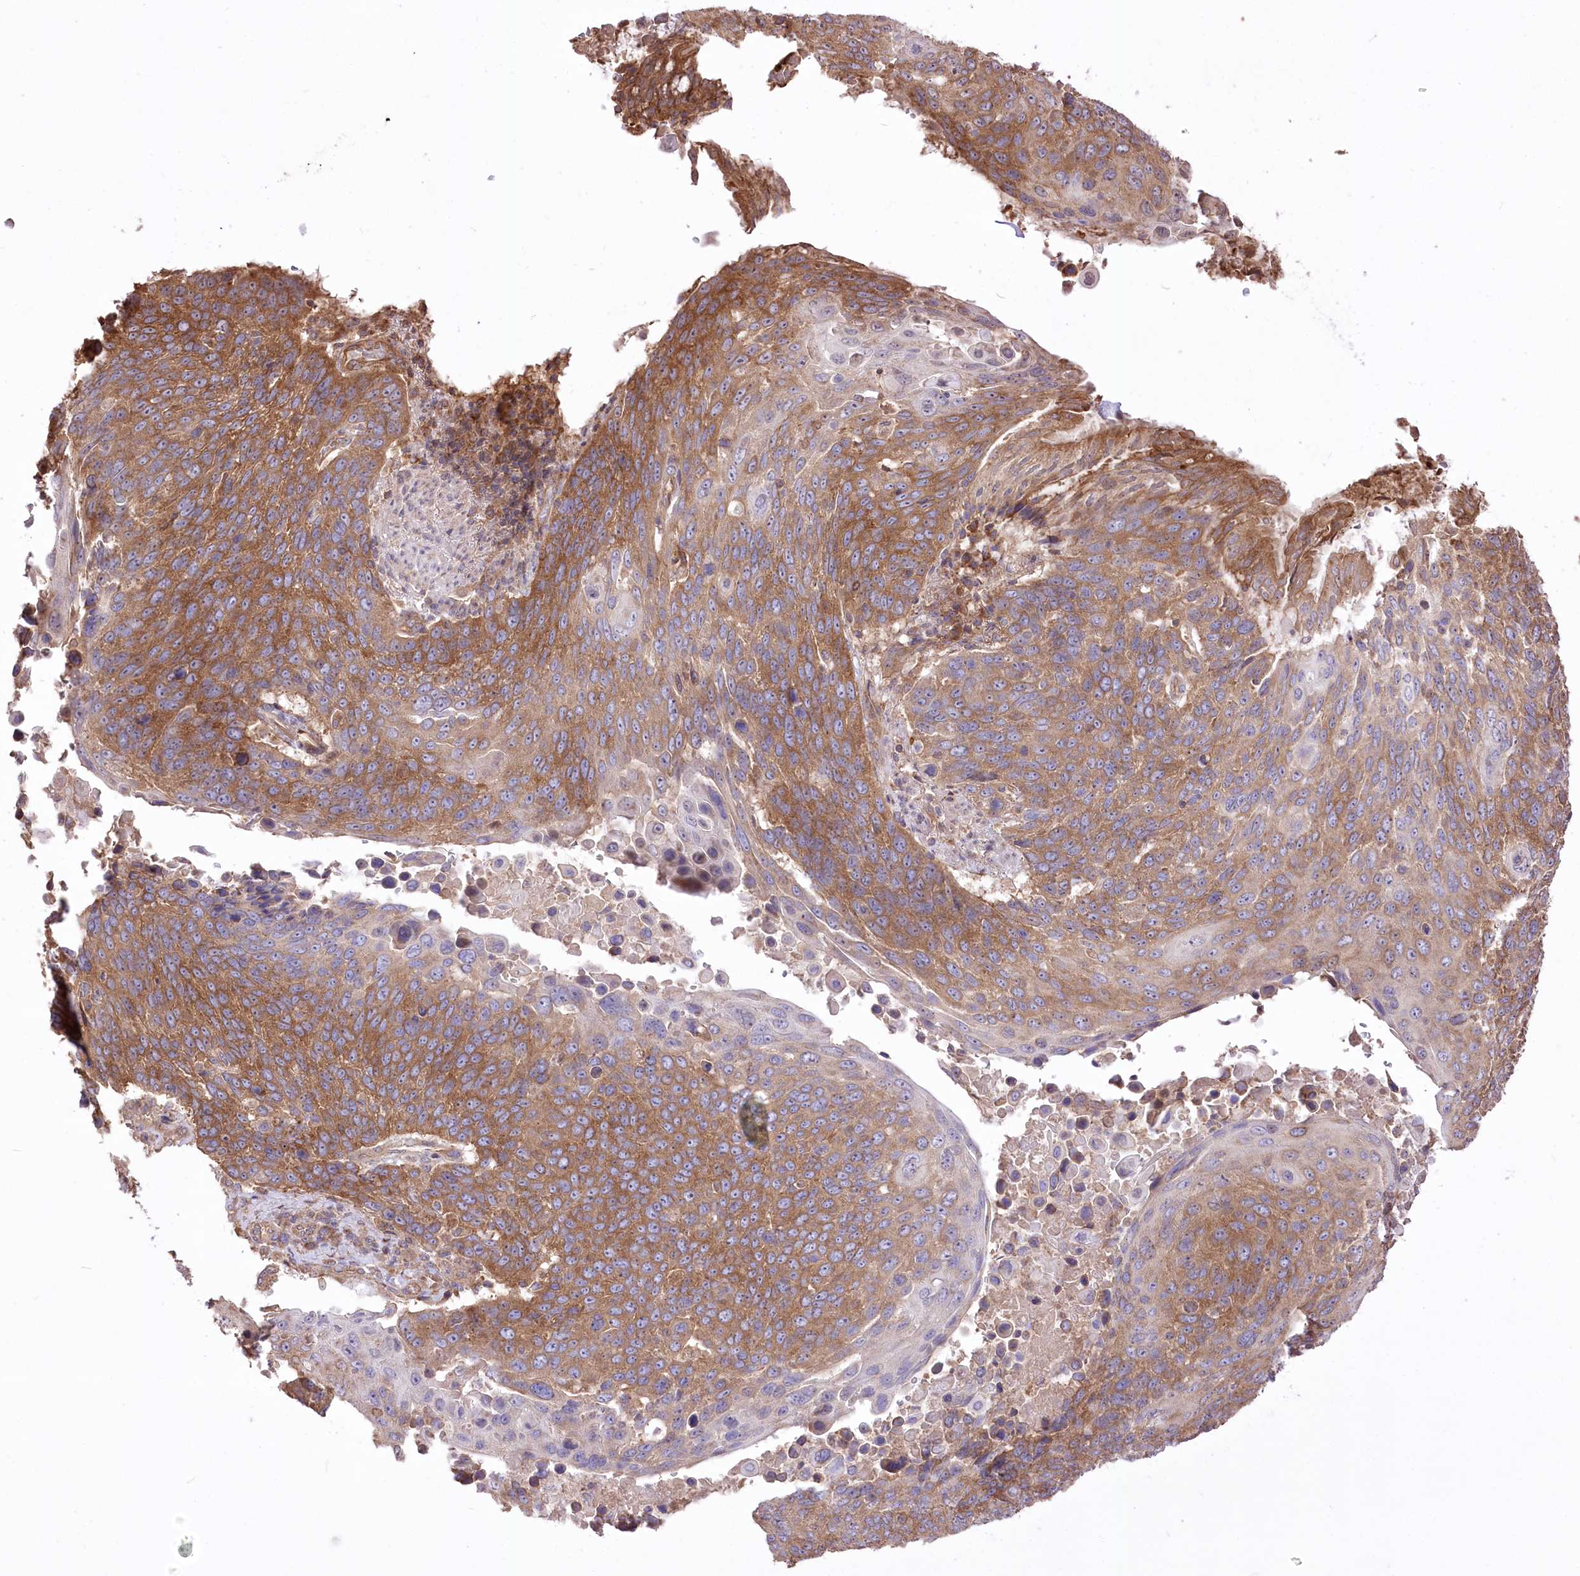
{"staining": {"intensity": "moderate", "quantity": ">75%", "location": "cytoplasmic/membranous"}, "tissue": "lung cancer", "cell_type": "Tumor cells", "image_type": "cancer", "snomed": [{"axis": "morphology", "description": "Squamous cell carcinoma, NOS"}, {"axis": "topography", "description": "Lung"}], "caption": "Protein analysis of lung squamous cell carcinoma tissue displays moderate cytoplasmic/membranous staining in approximately >75% of tumor cells.", "gene": "XYLB", "patient": {"sex": "male", "age": 66}}